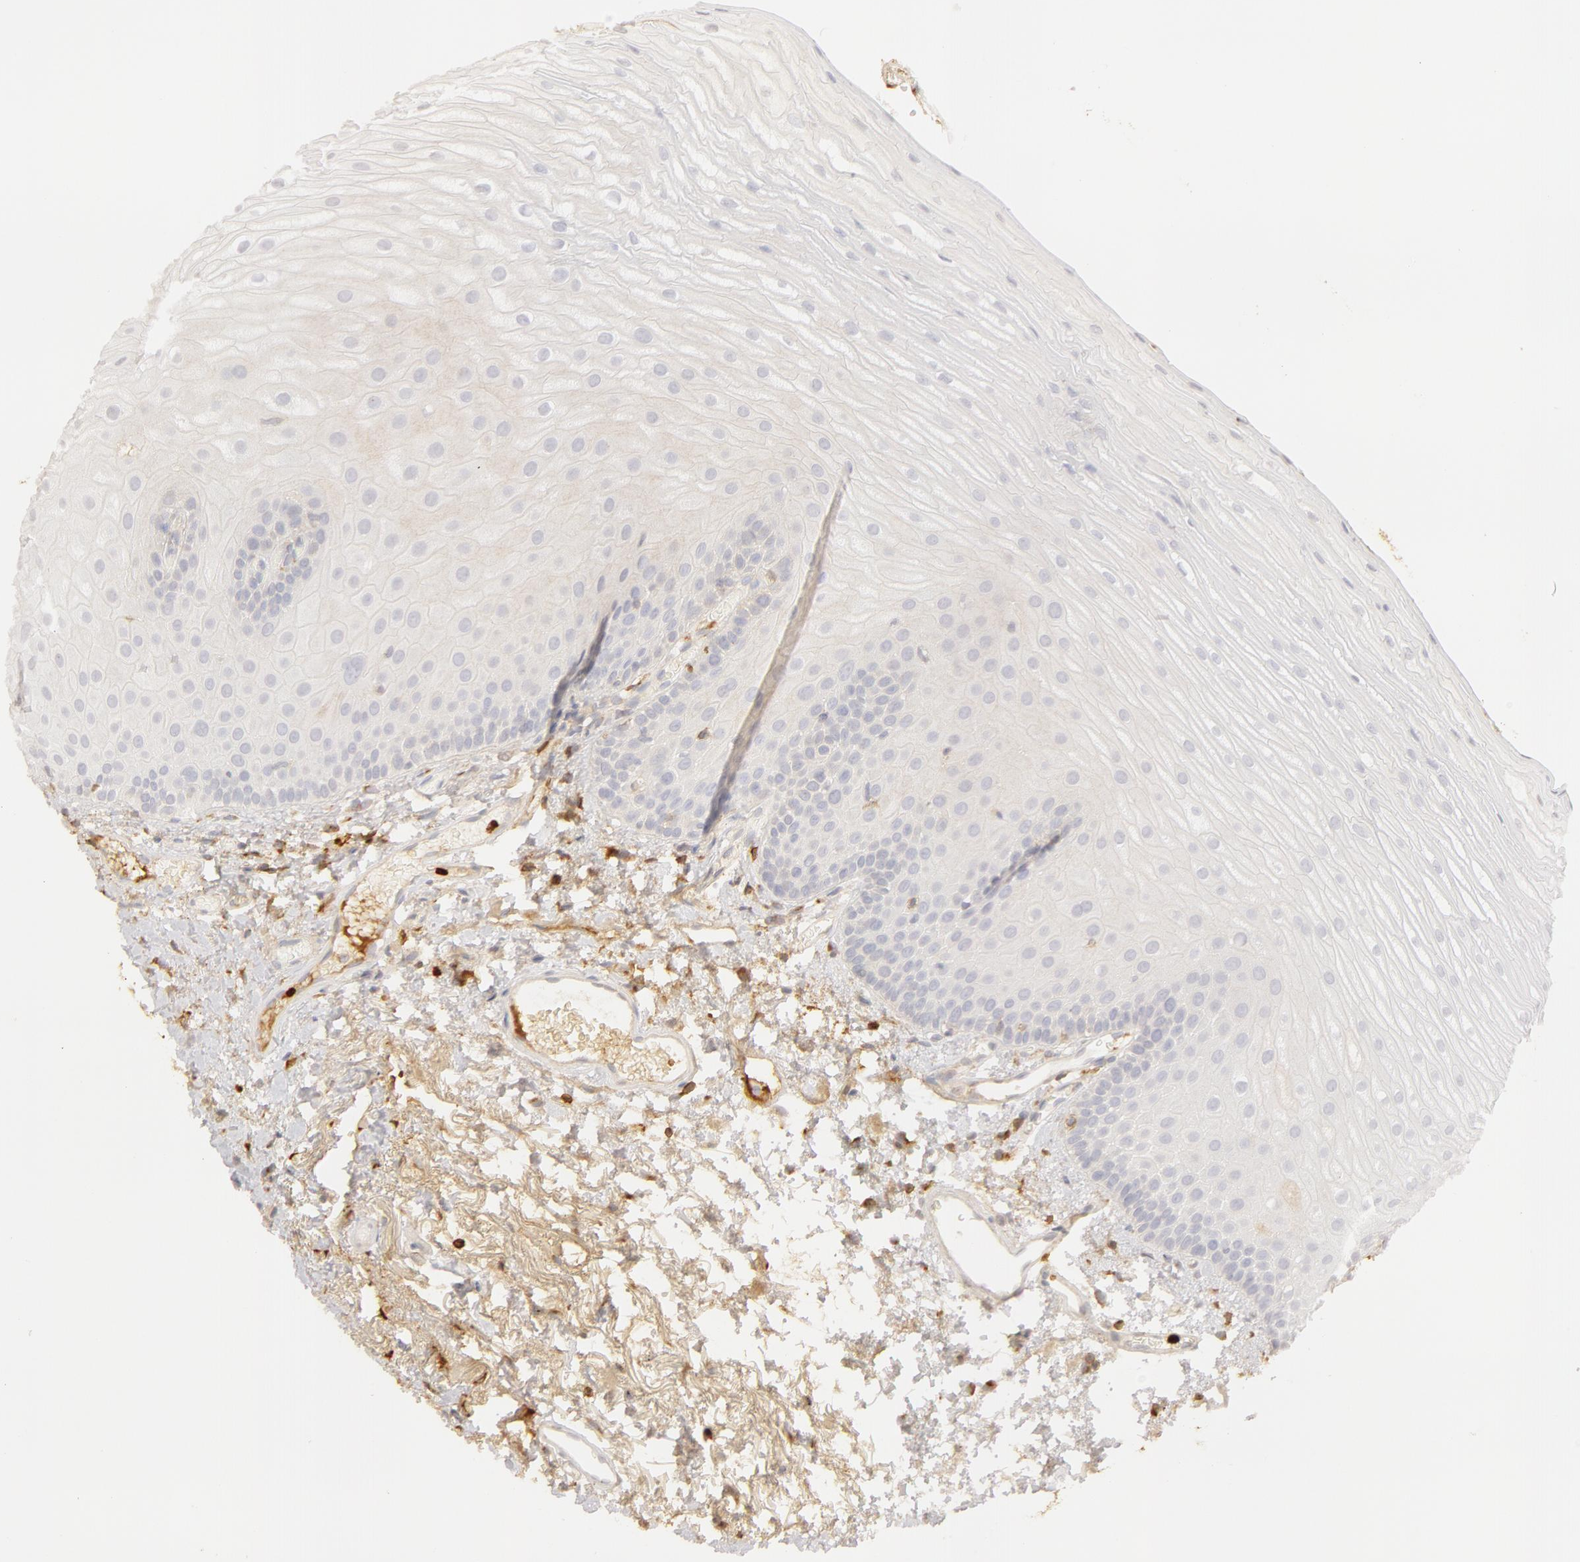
{"staining": {"intensity": "negative", "quantity": "none", "location": "none"}, "tissue": "oral mucosa", "cell_type": "Squamous epithelial cells", "image_type": "normal", "snomed": [{"axis": "morphology", "description": "Normal tissue, NOS"}, {"axis": "topography", "description": "Oral tissue"}], "caption": "There is no significant expression in squamous epithelial cells of oral mucosa. The staining is performed using DAB (3,3'-diaminobenzidine) brown chromogen with nuclei counter-stained in using hematoxylin.", "gene": "C1R", "patient": {"sex": "male", "age": 52}}